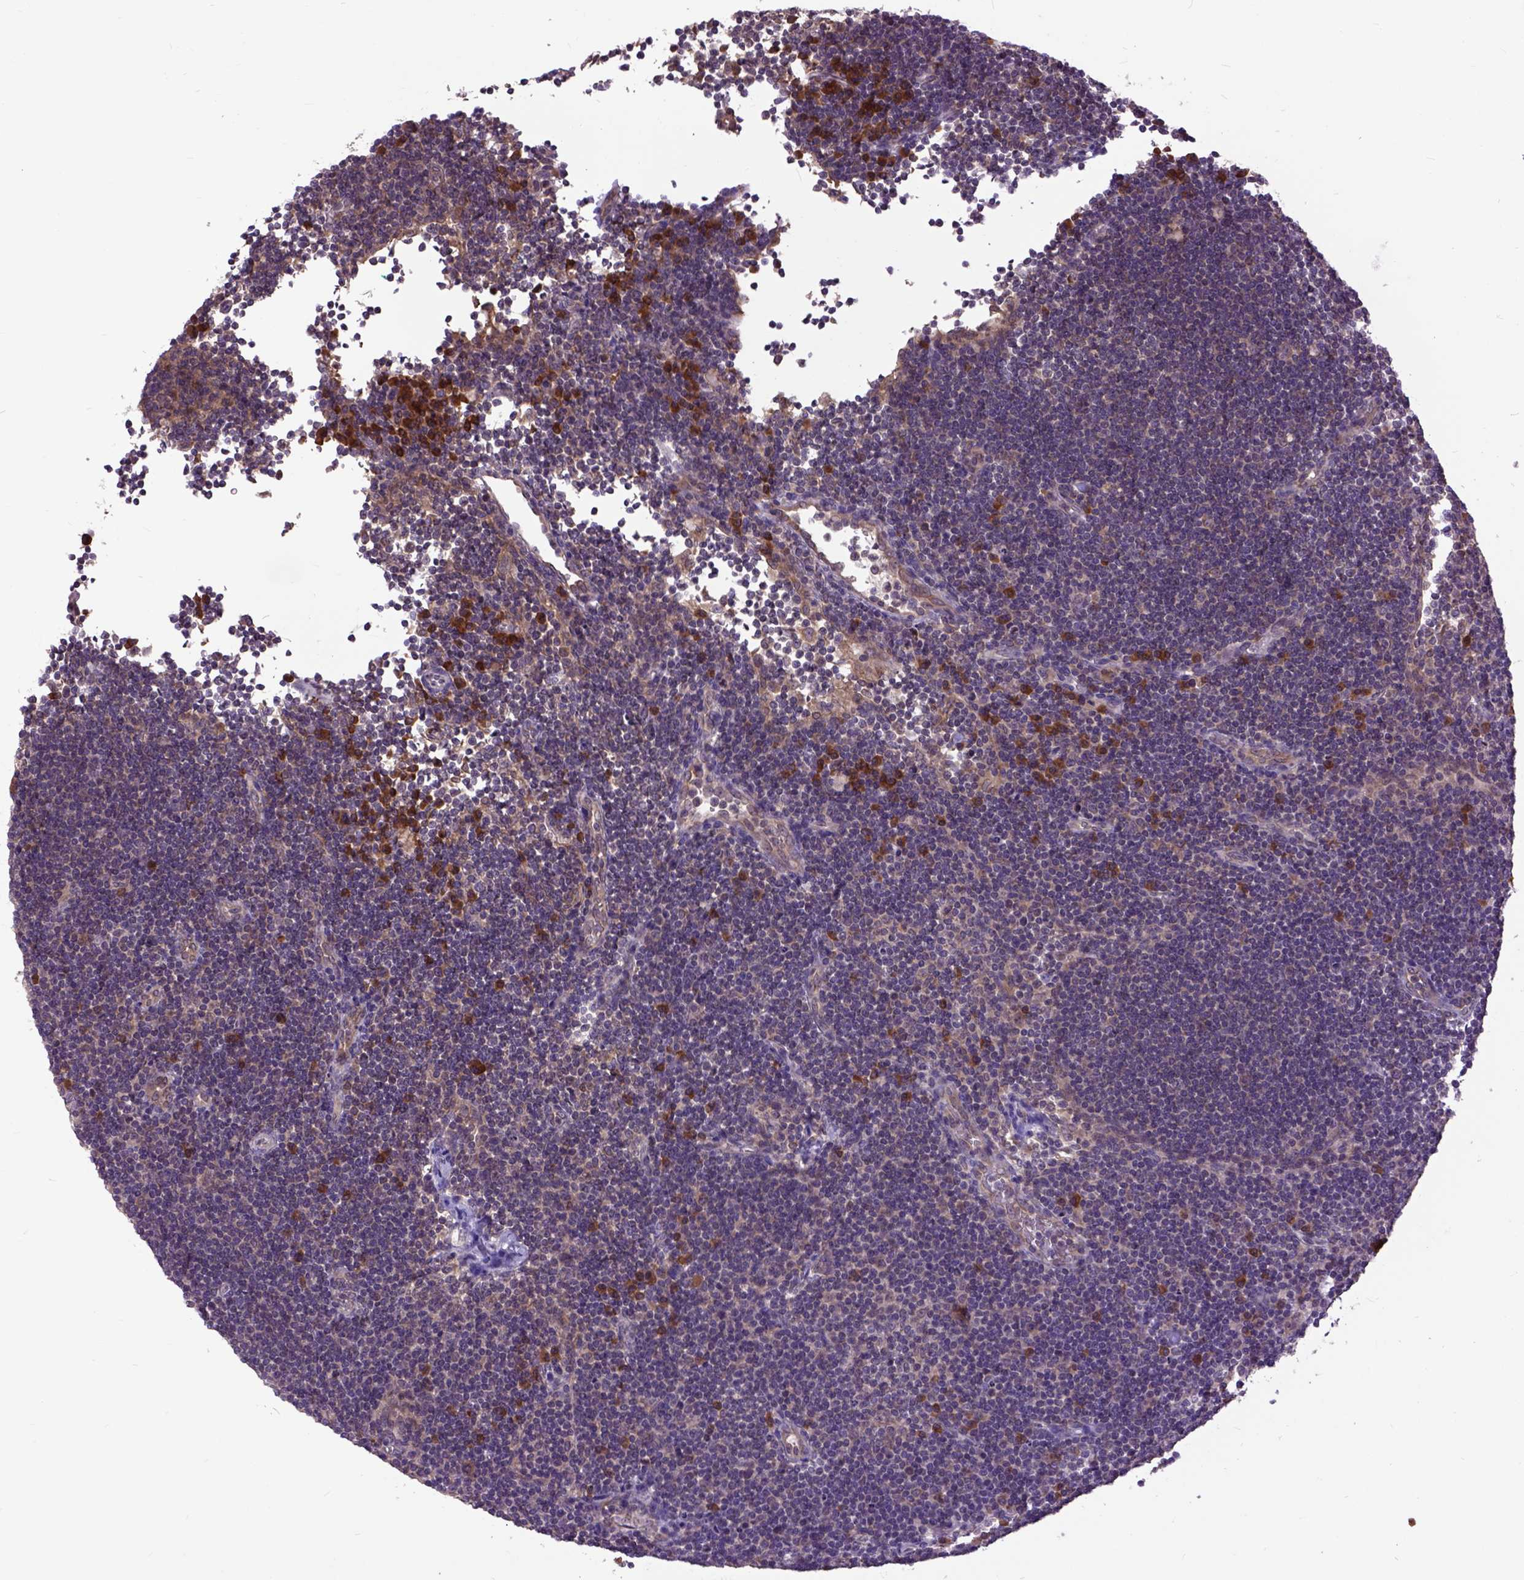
{"staining": {"intensity": "weak", "quantity": "25%-75%", "location": "cytoplasmic/membranous"}, "tissue": "lymph node", "cell_type": "Germinal center cells", "image_type": "normal", "snomed": [{"axis": "morphology", "description": "Normal tissue, NOS"}, {"axis": "topography", "description": "Lymph node"}], "caption": "Immunohistochemical staining of unremarkable lymph node displays weak cytoplasmic/membranous protein positivity in about 25%-75% of germinal center cells. (Brightfield microscopy of DAB IHC at high magnification).", "gene": "ARL1", "patient": {"sex": "male", "age": 67}}